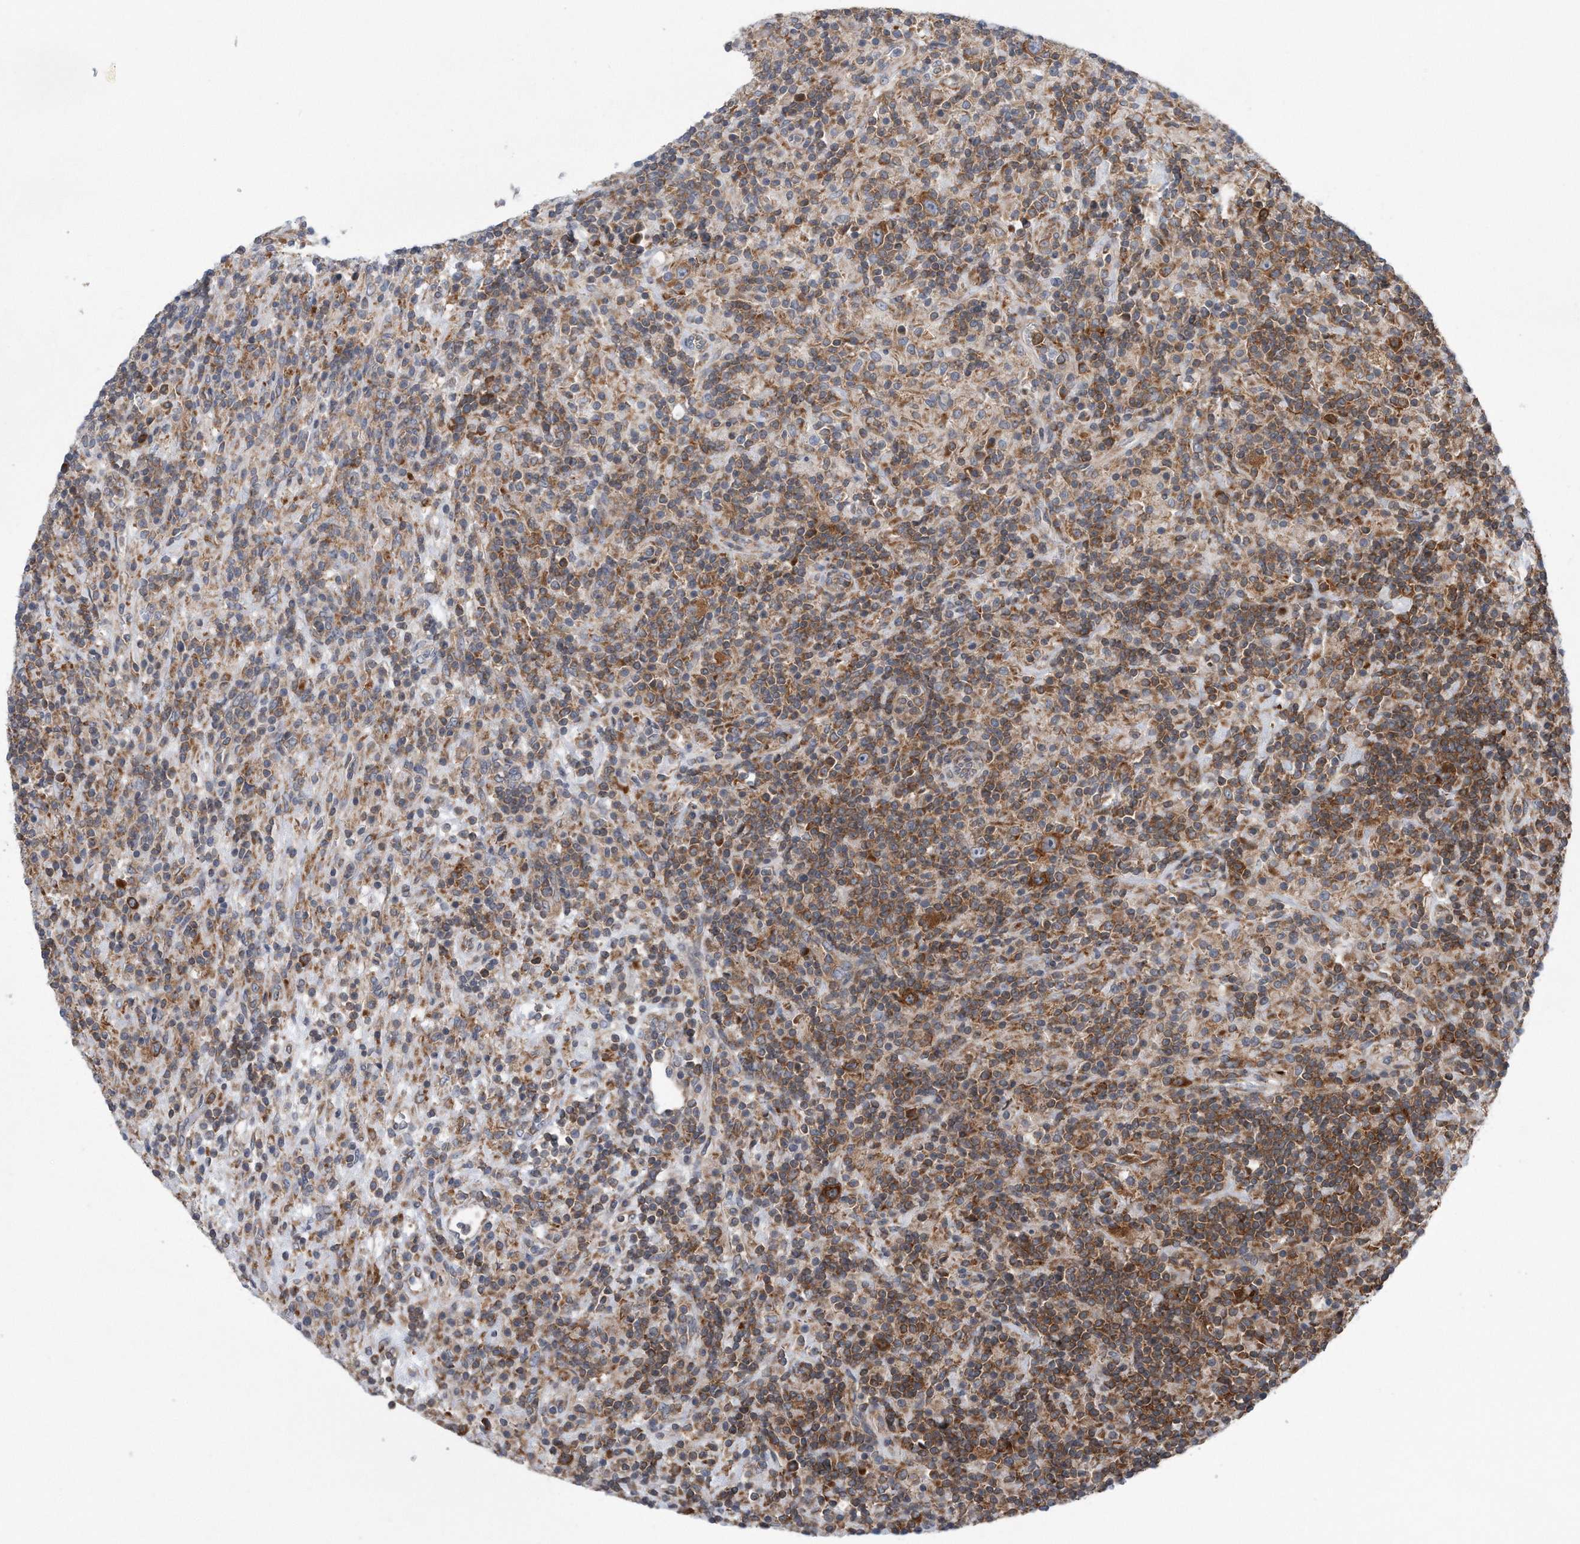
{"staining": {"intensity": "moderate", "quantity": ">75%", "location": "cytoplasmic/membranous"}, "tissue": "lymphoma", "cell_type": "Tumor cells", "image_type": "cancer", "snomed": [{"axis": "morphology", "description": "Hodgkin's disease, NOS"}, {"axis": "topography", "description": "Lymph node"}], "caption": "IHC micrograph of neoplastic tissue: lymphoma stained using IHC displays medium levels of moderate protein expression localized specifically in the cytoplasmic/membranous of tumor cells, appearing as a cytoplasmic/membranous brown color.", "gene": "RPL26L1", "patient": {"sex": "male", "age": 70}}